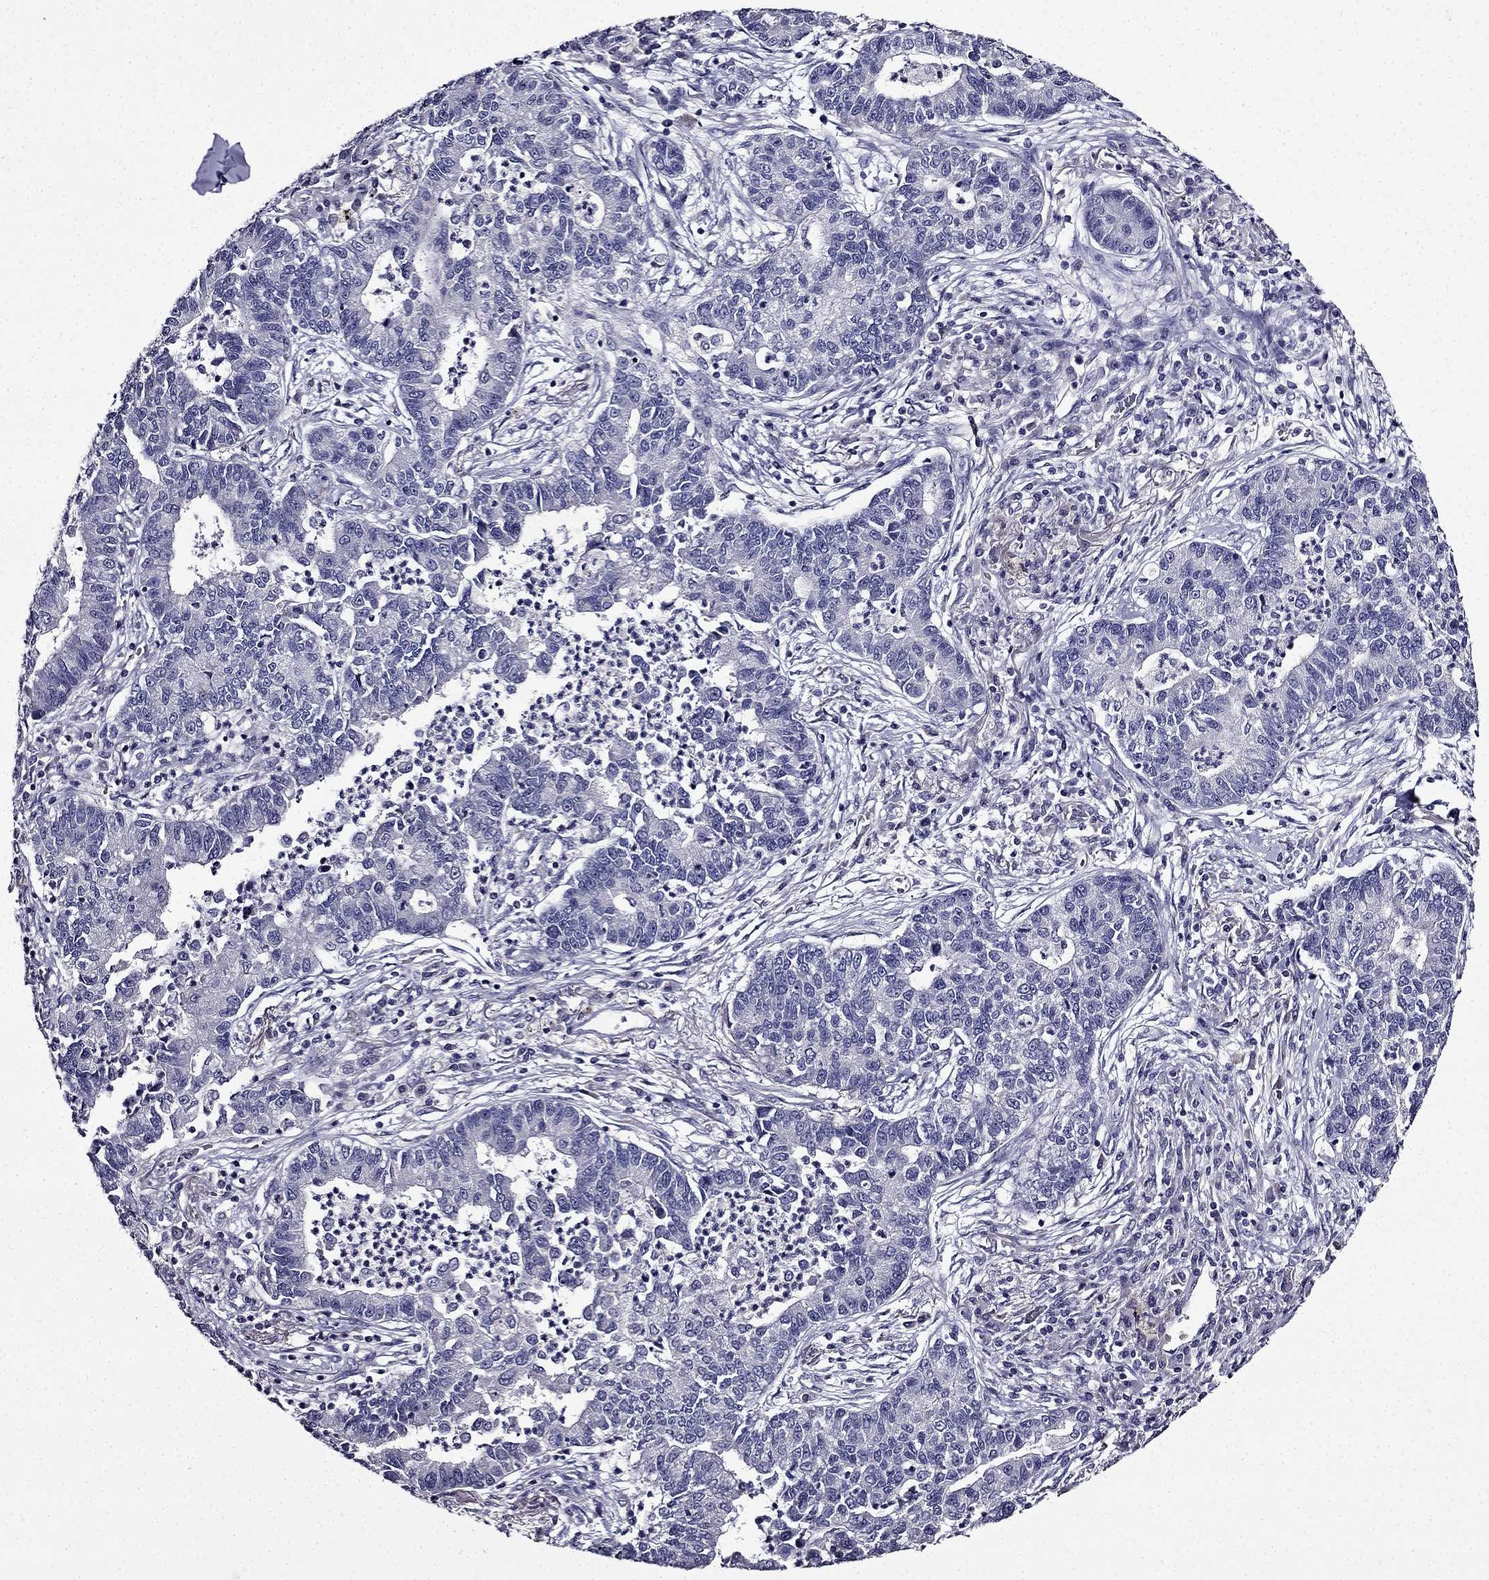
{"staining": {"intensity": "negative", "quantity": "none", "location": "none"}, "tissue": "lung cancer", "cell_type": "Tumor cells", "image_type": "cancer", "snomed": [{"axis": "morphology", "description": "Adenocarcinoma, NOS"}, {"axis": "topography", "description": "Lung"}], "caption": "There is no significant staining in tumor cells of lung cancer (adenocarcinoma).", "gene": "TMEM266", "patient": {"sex": "female", "age": 57}}